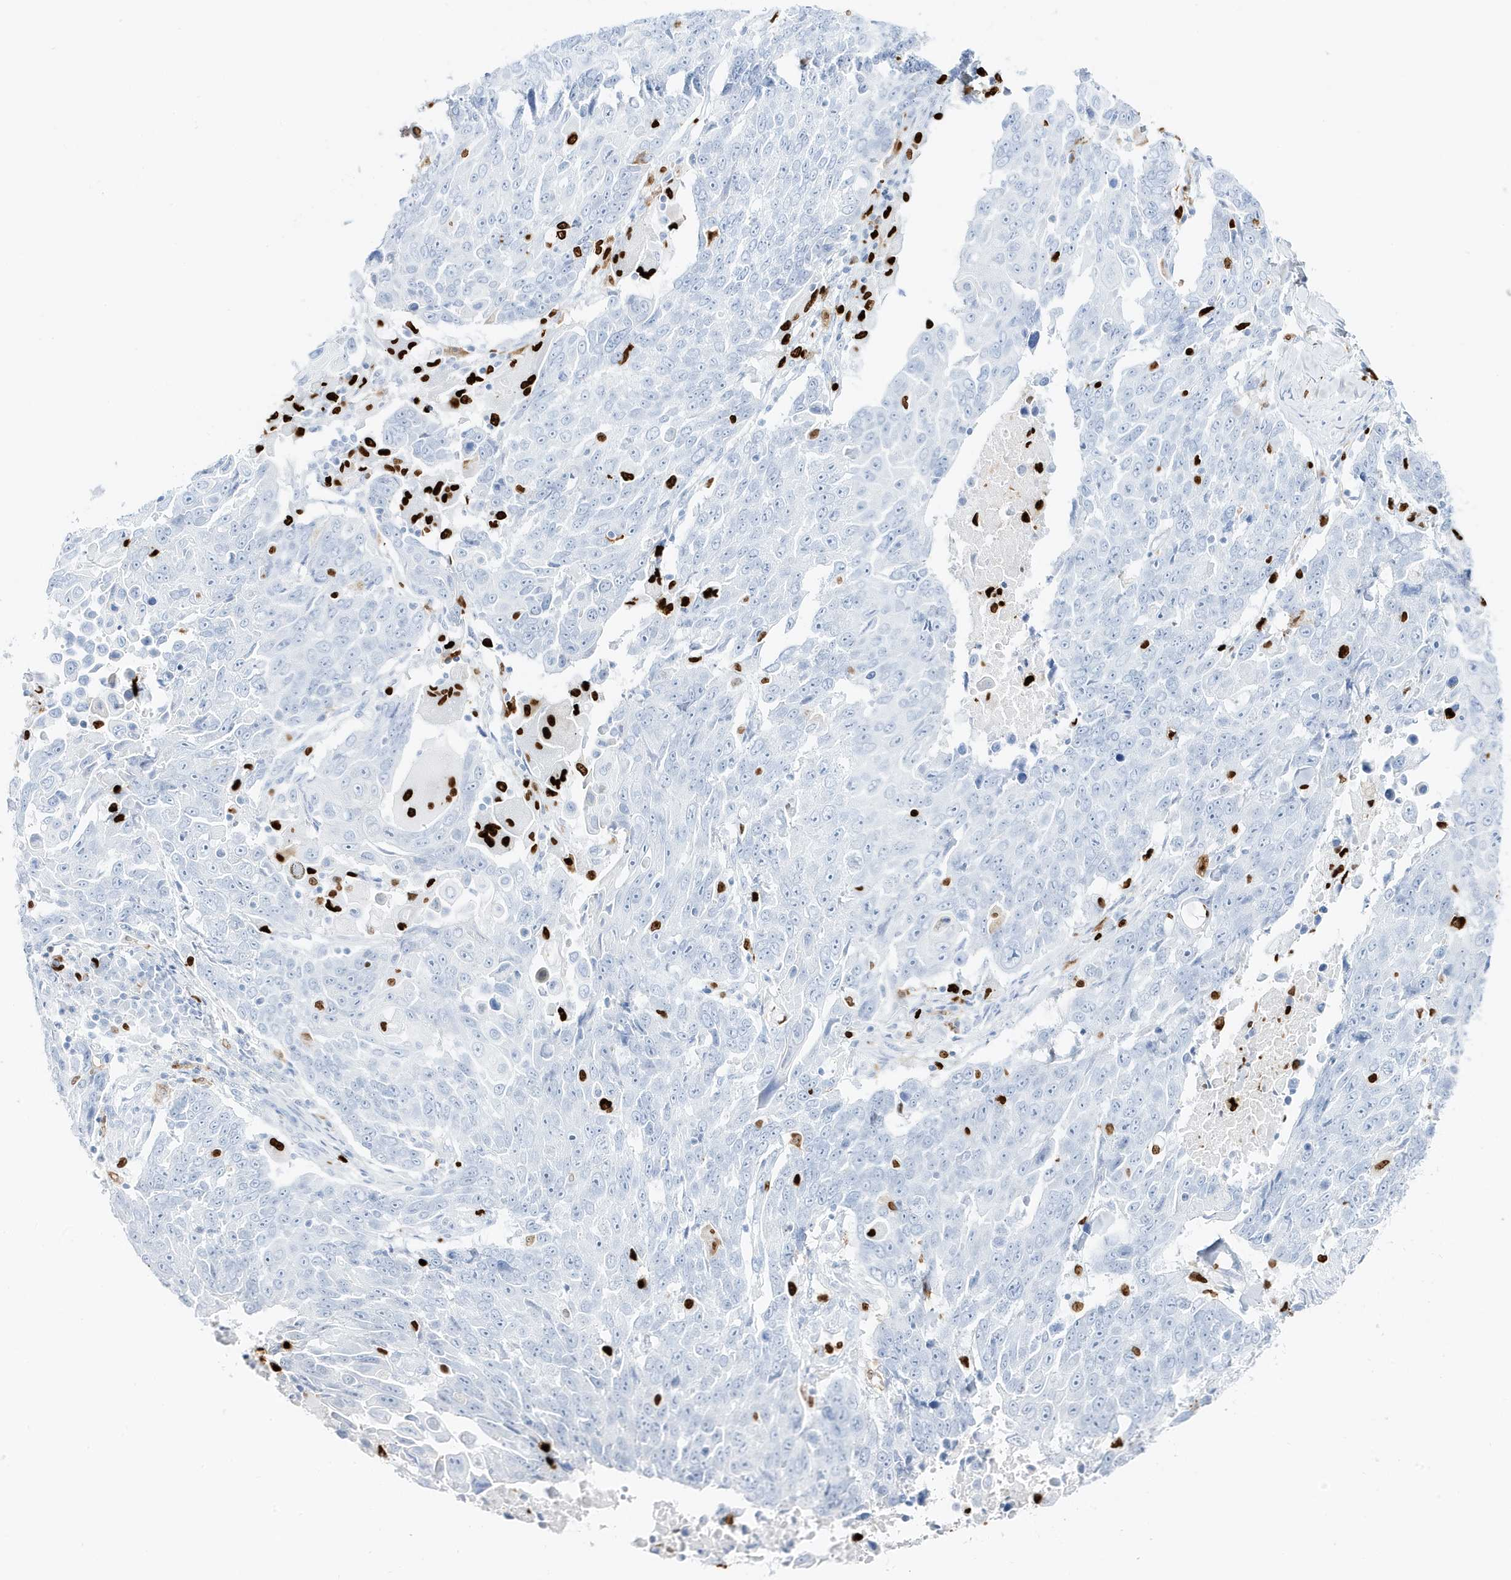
{"staining": {"intensity": "negative", "quantity": "none", "location": "none"}, "tissue": "lung cancer", "cell_type": "Tumor cells", "image_type": "cancer", "snomed": [{"axis": "morphology", "description": "Squamous cell carcinoma, NOS"}, {"axis": "topography", "description": "Lung"}], "caption": "Protein analysis of lung squamous cell carcinoma demonstrates no significant expression in tumor cells.", "gene": "MNDA", "patient": {"sex": "male", "age": 66}}